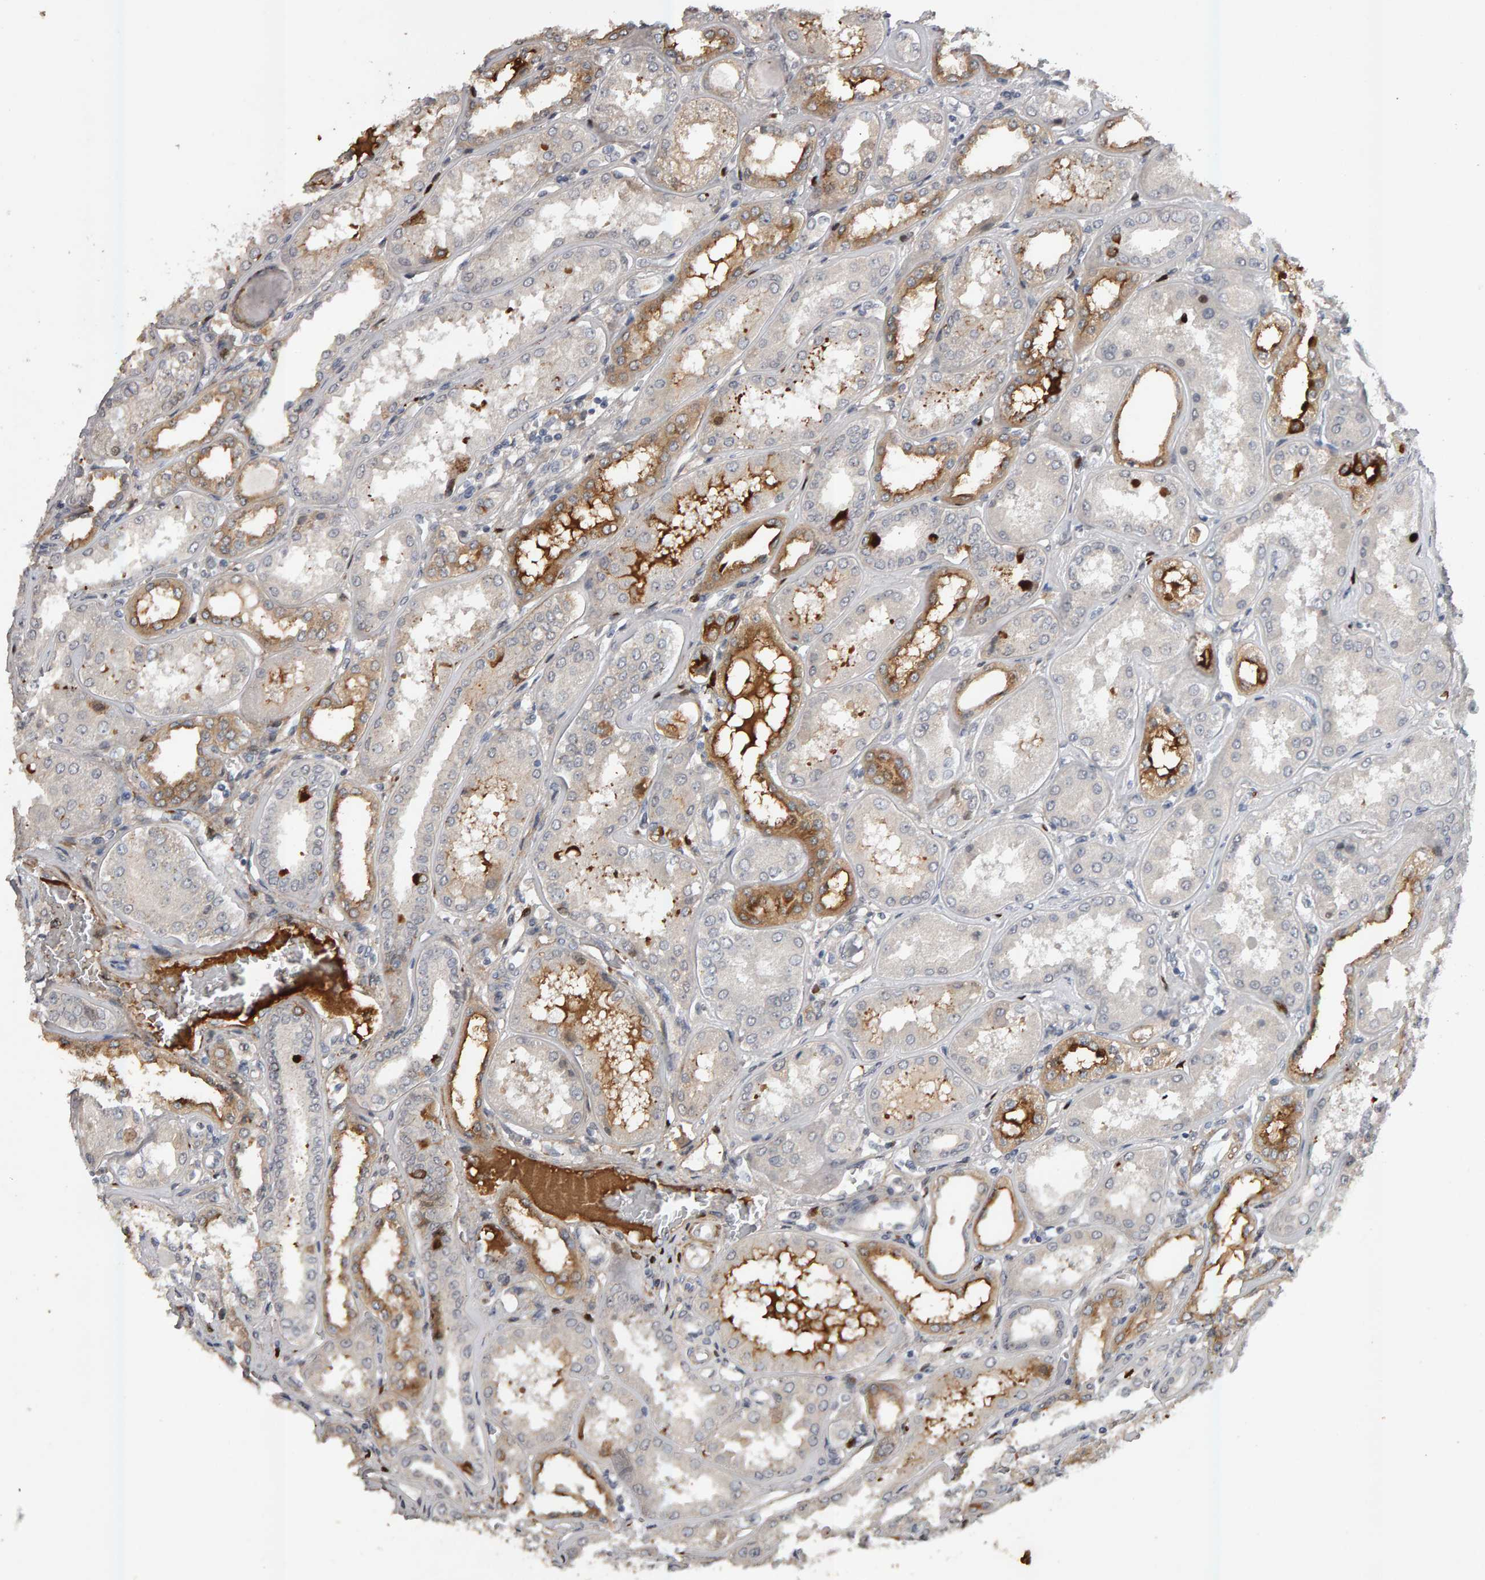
{"staining": {"intensity": "negative", "quantity": "none", "location": "none"}, "tissue": "kidney", "cell_type": "Cells in glomeruli", "image_type": "normal", "snomed": [{"axis": "morphology", "description": "Normal tissue, NOS"}, {"axis": "topography", "description": "Kidney"}], "caption": "This image is of benign kidney stained with immunohistochemistry (IHC) to label a protein in brown with the nuclei are counter-stained blue. There is no expression in cells in glomeruli.", "gene": "IPO8", "patient": {"sex": "female", "age": 56}}